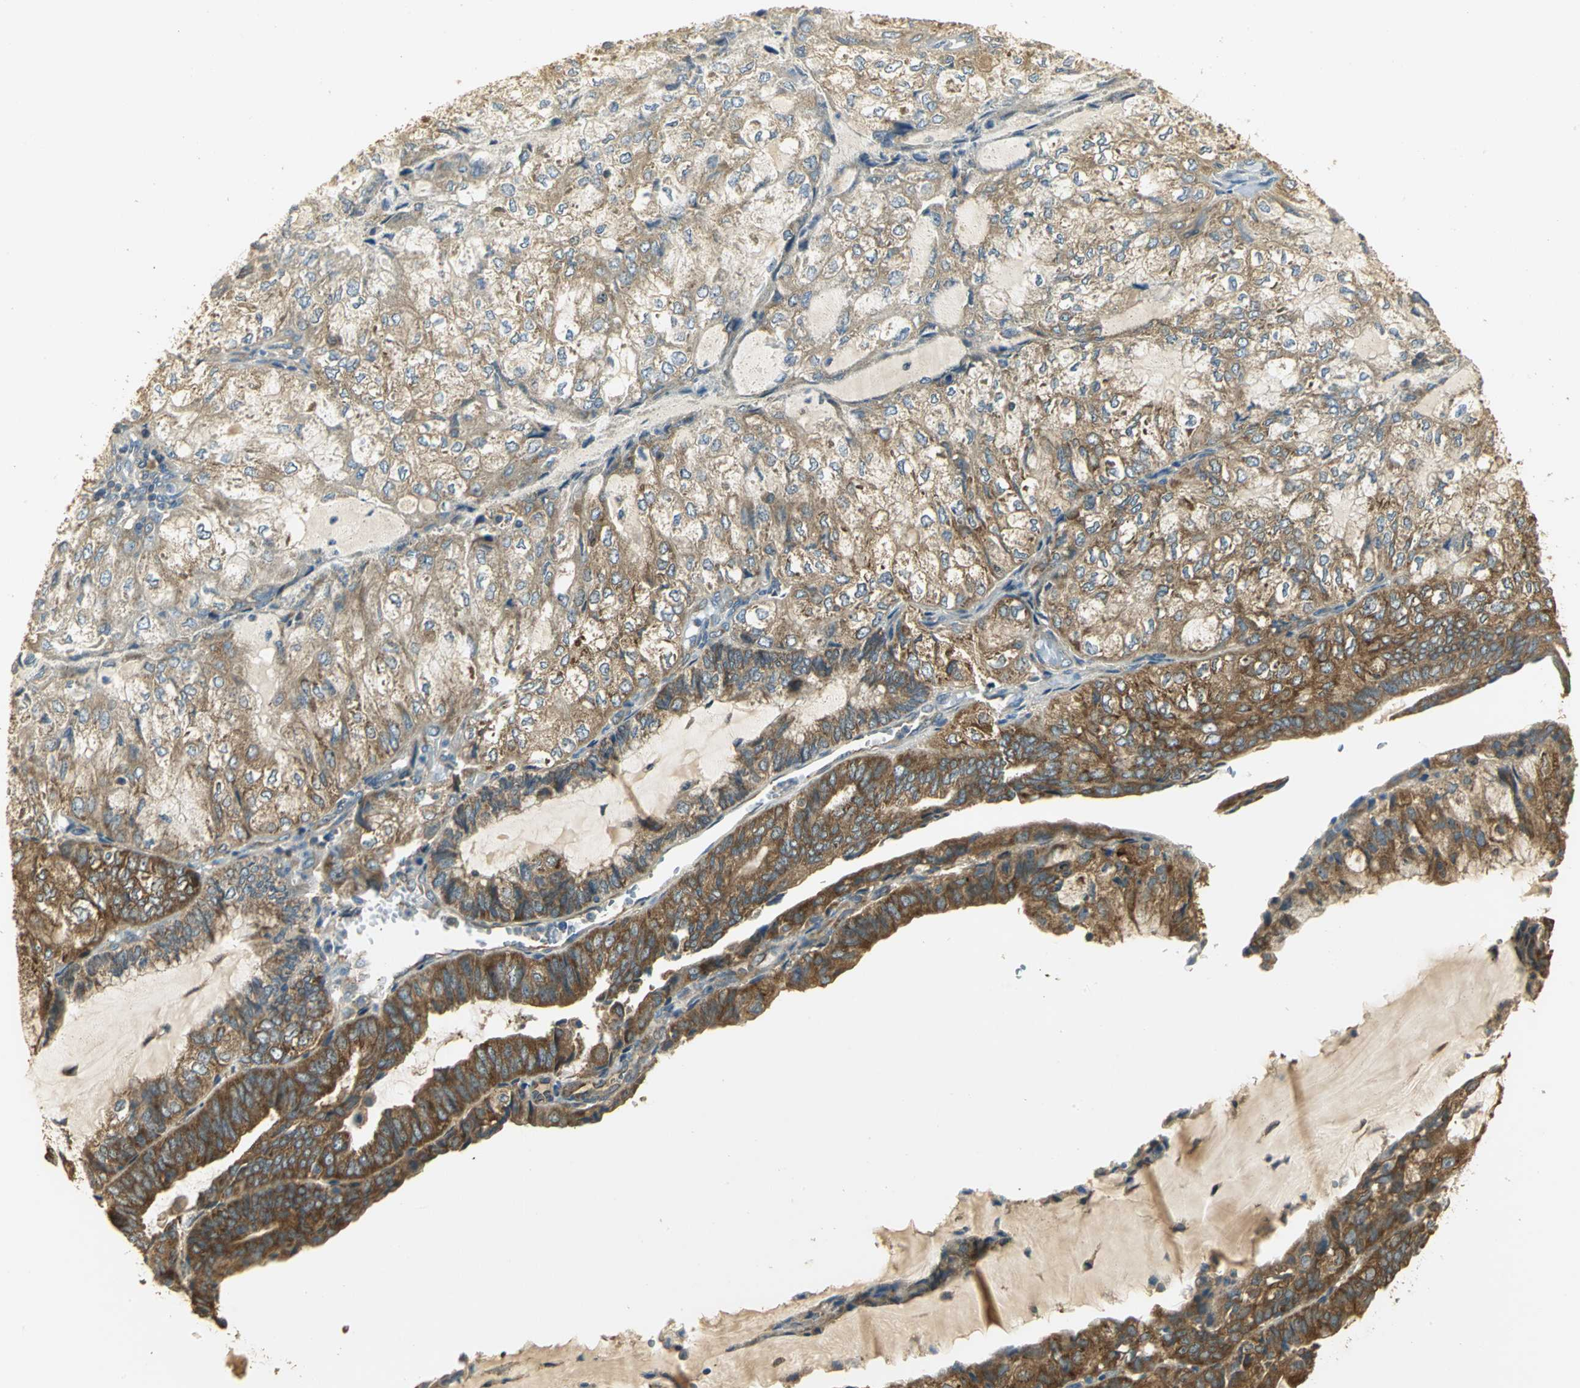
{"staining": {"intensity": "strong", "quantity": ">75%", "location": "cytoplasmic/membranous"}, "tissue": "endometrial cancer", "cell_type": "Tumor cells", "image_type": "cancer", "snomed": [{"axis": "morphology", "description": "Adenocarcinoma, NOS"}, {"axis": "topography", "description": "Endometrium"}], "caption": "Brown immunohistochemical staining in human endometrial cancer displays strong cytoplasmic/membranous expression in about >75% of tumor cells.", "gene": "RARS1", "patient": {"sex": "female", "age": 81}}